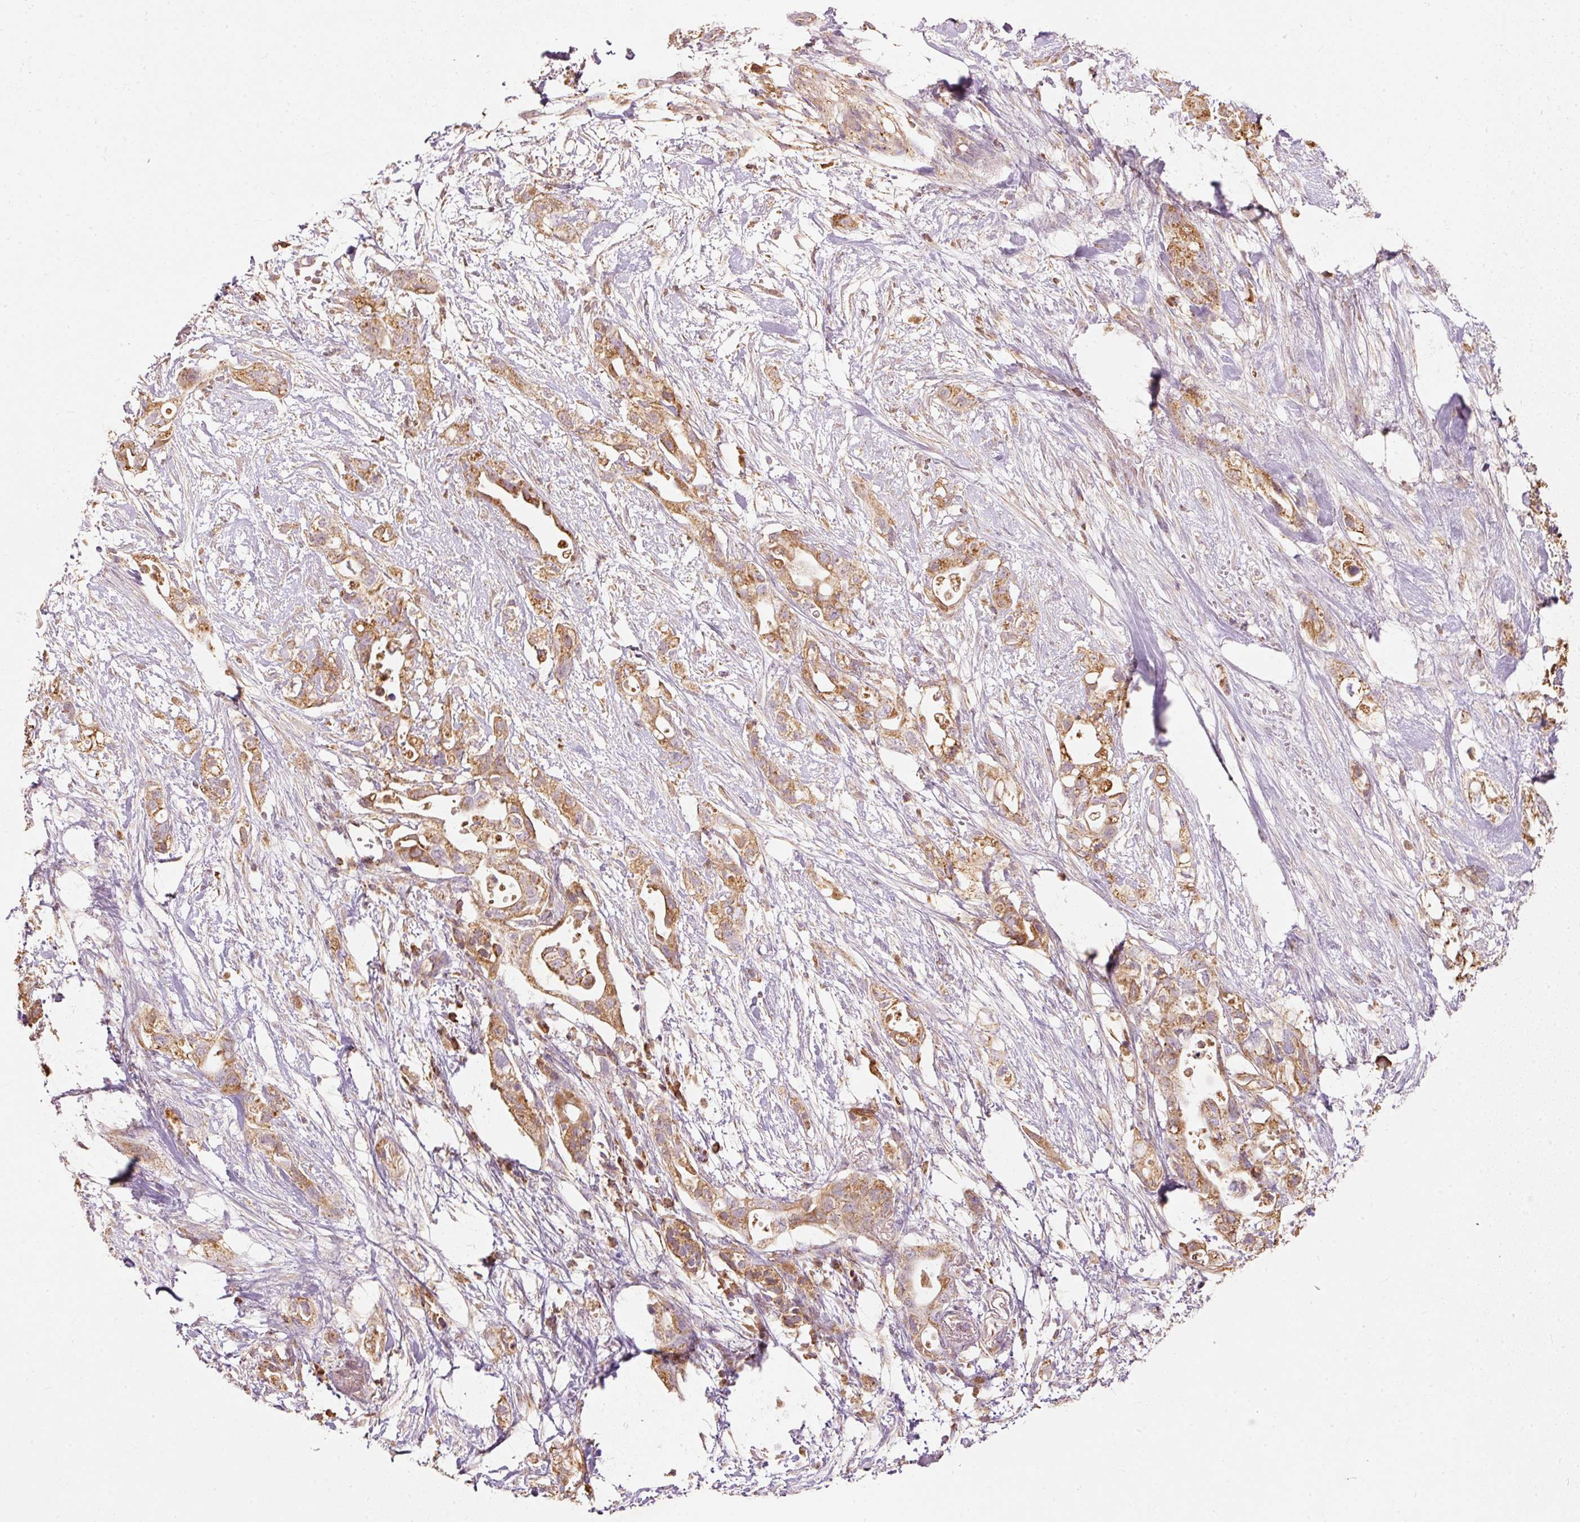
{"staining": {"intensity": "moderate", "quantity": ">75%", "location": "cytoplasmic/membranous"}, "tissue": "pancreatic cancer", "cell_type": "Tumor cells", "image_type": "cancer", "snomed": [{"axis": "morphology", "description": "Adenocarcinoma, NOS"}, {"axis": "topography", "description": "Pancreas"}], "caption": "Immunohistochemistry (IHC) of pancreatic cancer (adenocarcinoma) shows medium levels of moderate cytoplasmic/membranous expression in approximately >75% of tumor cells.", "gene": "PSENEN", "patient": {"sex": "female", "age": 72}}